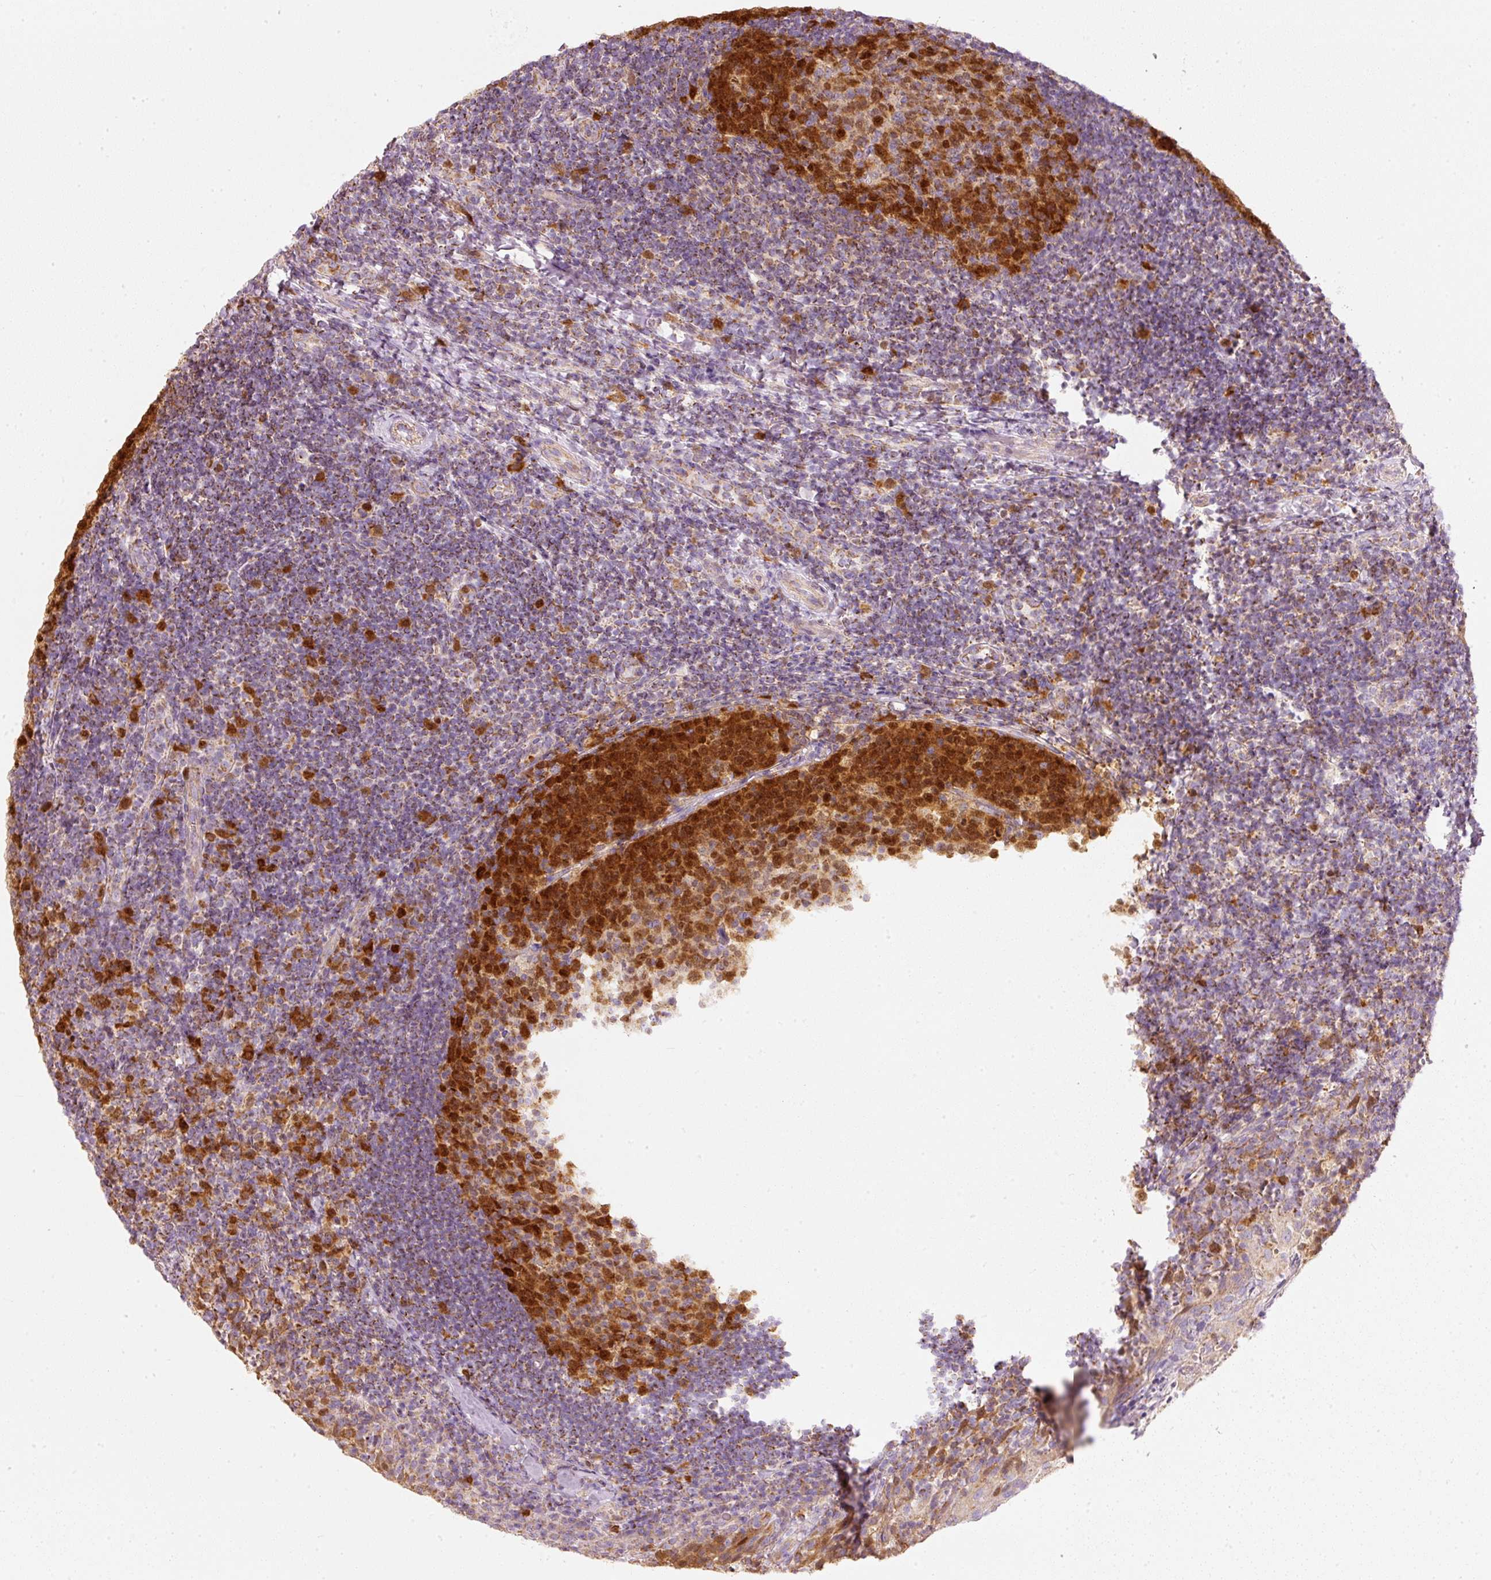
{"staining": {"intensity": "strong", "quantity": "25%-75%", "location": "cytoplasmic/membranous,nuclear"}, "tissue": "tonsil", "cell_type": "Germinal center cells", "image_type": "normal", "snomed": [{"axis": "morphology", "description": "Normal tissue, NOS"}, {"axis": "topography", "description": "Tonsil"}], "caption": "High-magnification brightfield microscopy of unremarkable tonsil stained with DAB (brown) and counterstained with hematoxylin (blue). germinal center cells exhibit strong cytoplasmic/membranous,nuclear positivity is identified in about25%-75% of cells.", "gene": "DUT", "patient": {"sex": "female", "age": 10}}